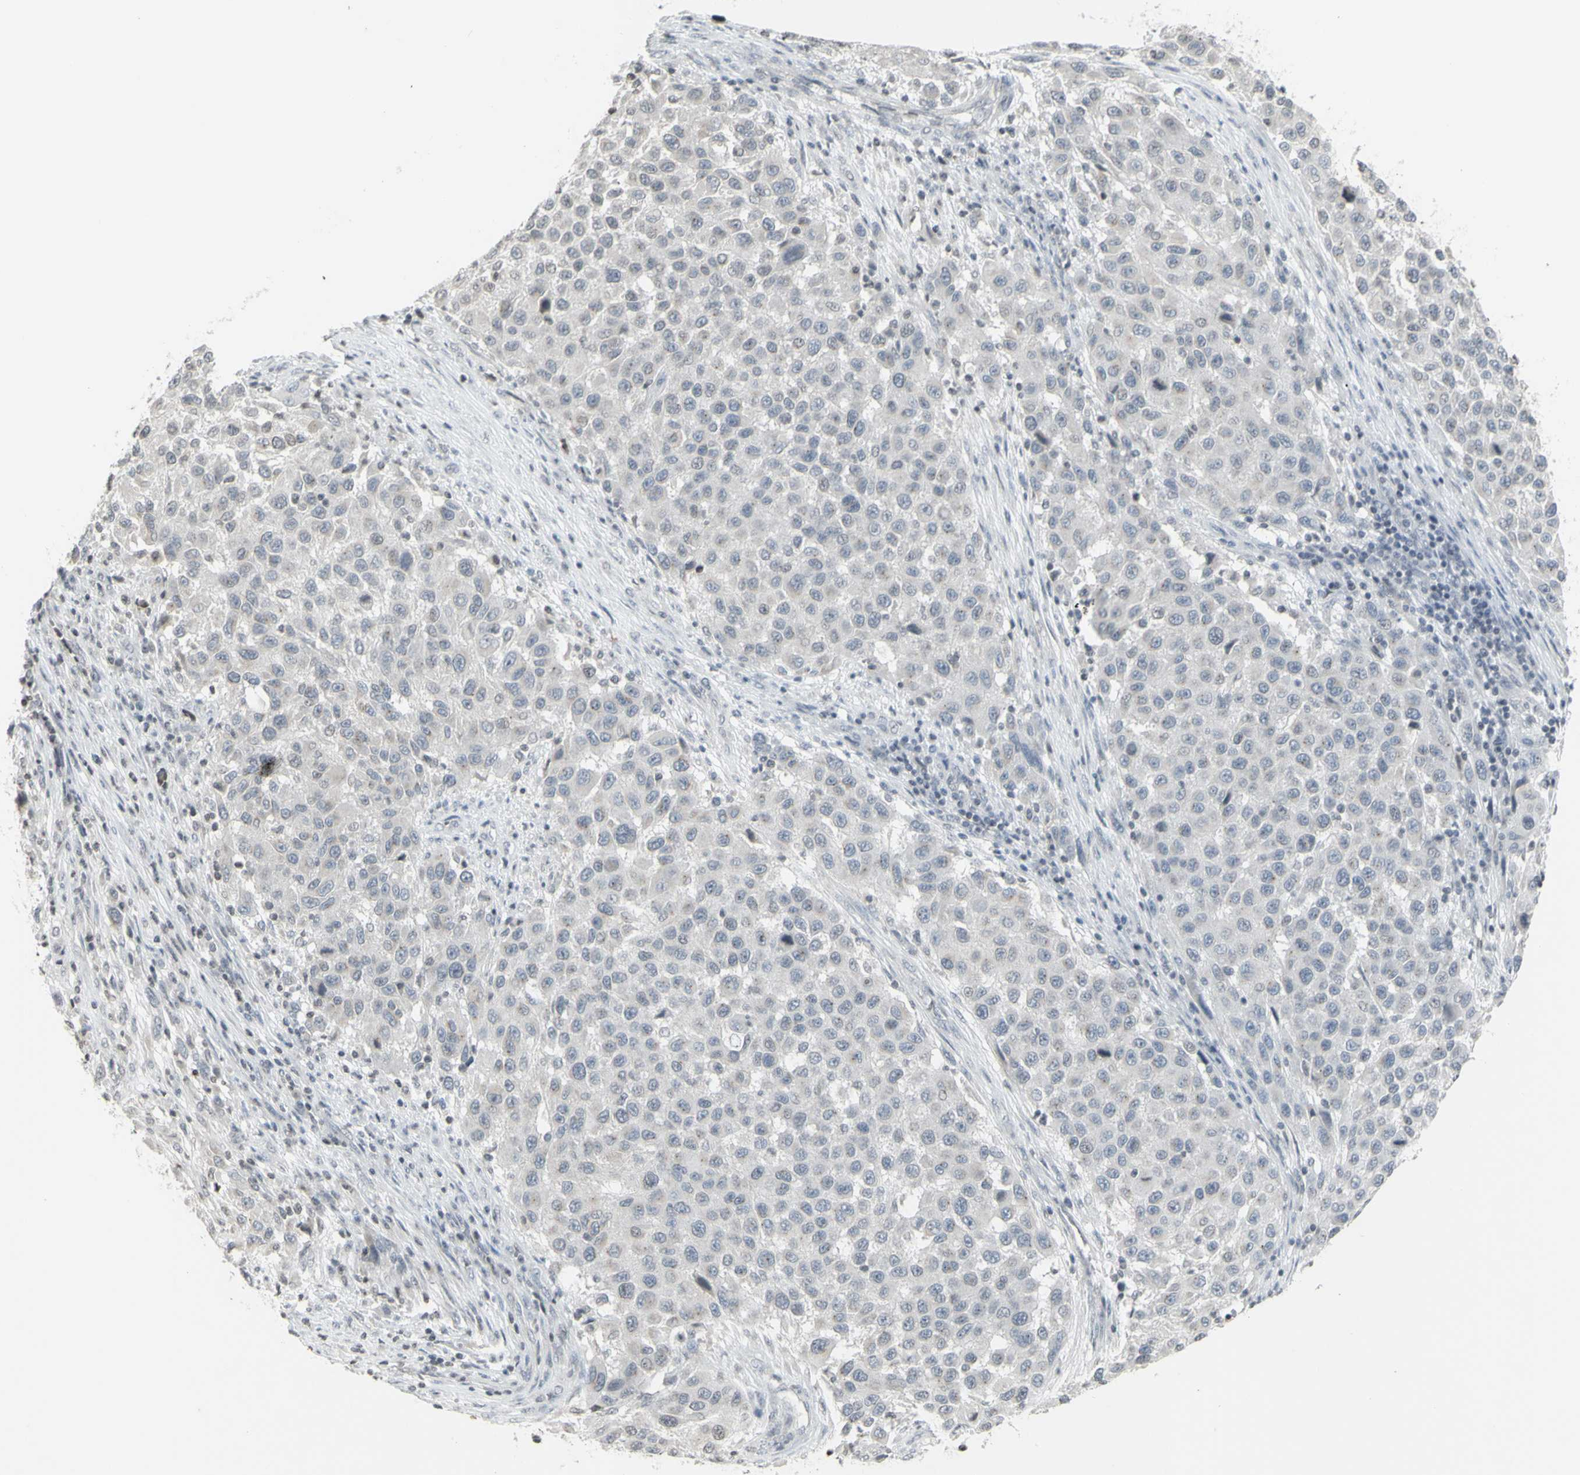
{"staining": {"intensity": "negative", "quantity": "none", "location": "none"}, "tissue": "melanoma", "cell_type": "Tumor cells", "image_type": "cancer", "snomed": [{"axis": "morphology", "description": "Malignant melanoma, Metastatic site"}, {"axis": "topography", "description": "Lymph node"}], "caption": "This is an immunohistochemistry (IHC) histopathology image of human malignant melanoma (metastatic site). There is no expression in tumor cells.", "gene": "MUC5AC", "patient": {"sex": "male", "age": 61}}